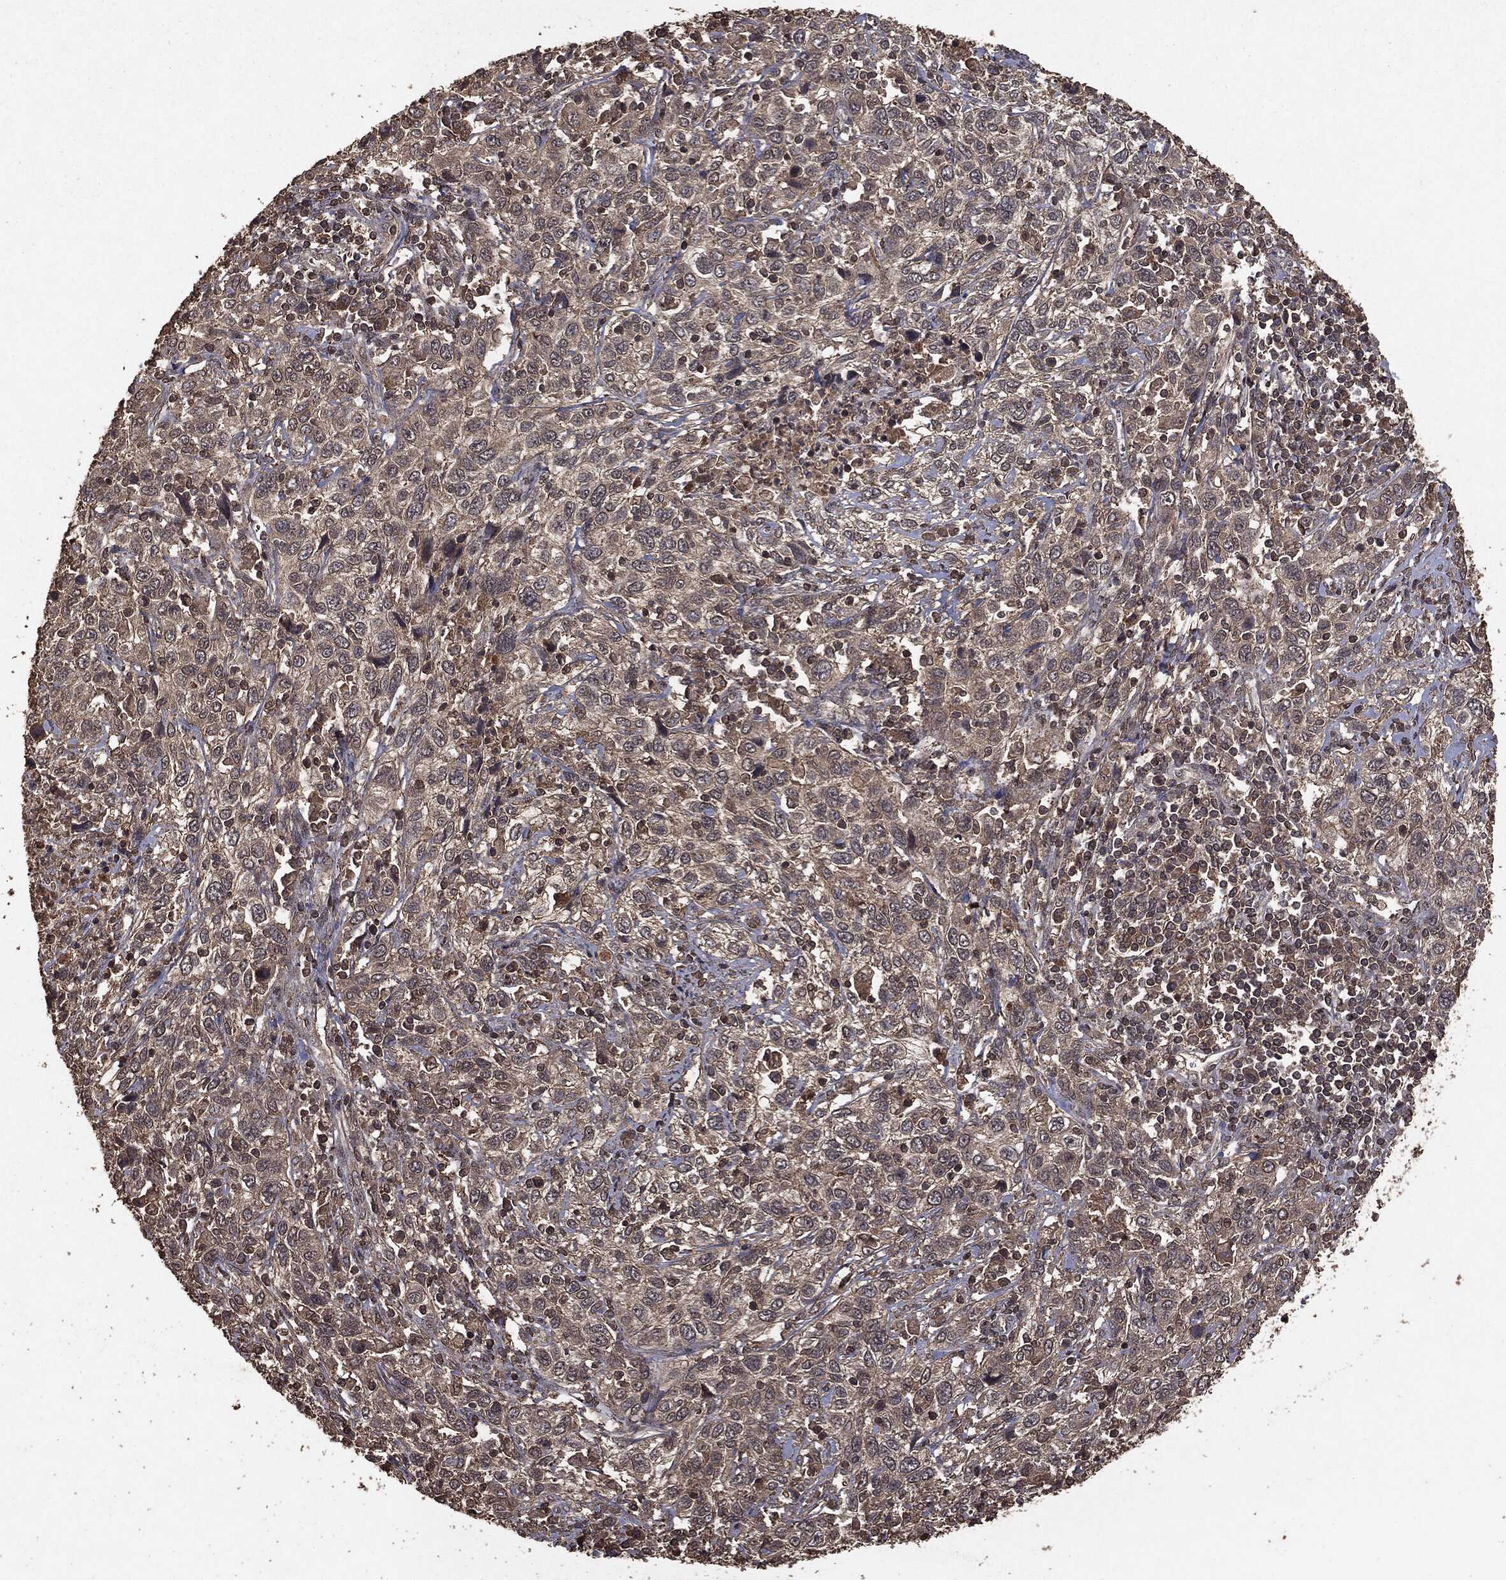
{"staining": {"intensity": "negative", "quantity": "none", "location": "none"}, "tissue": "cervical cancer", "cell_type": "Tumor cells", "image_type": "cancer", "snomed": [{"axis": "morphology", "description": "Squamous cell carcinoma, NOS"}, {"axis": "topography", "description": "Cervix"}], "caption": "This is a histopathology image of IHC staining of squamous cell carcinoma (cervical), which shows no expression in tumor cells.", "gene": "NME1", "patient": {"sex": "female", "age": 46}}